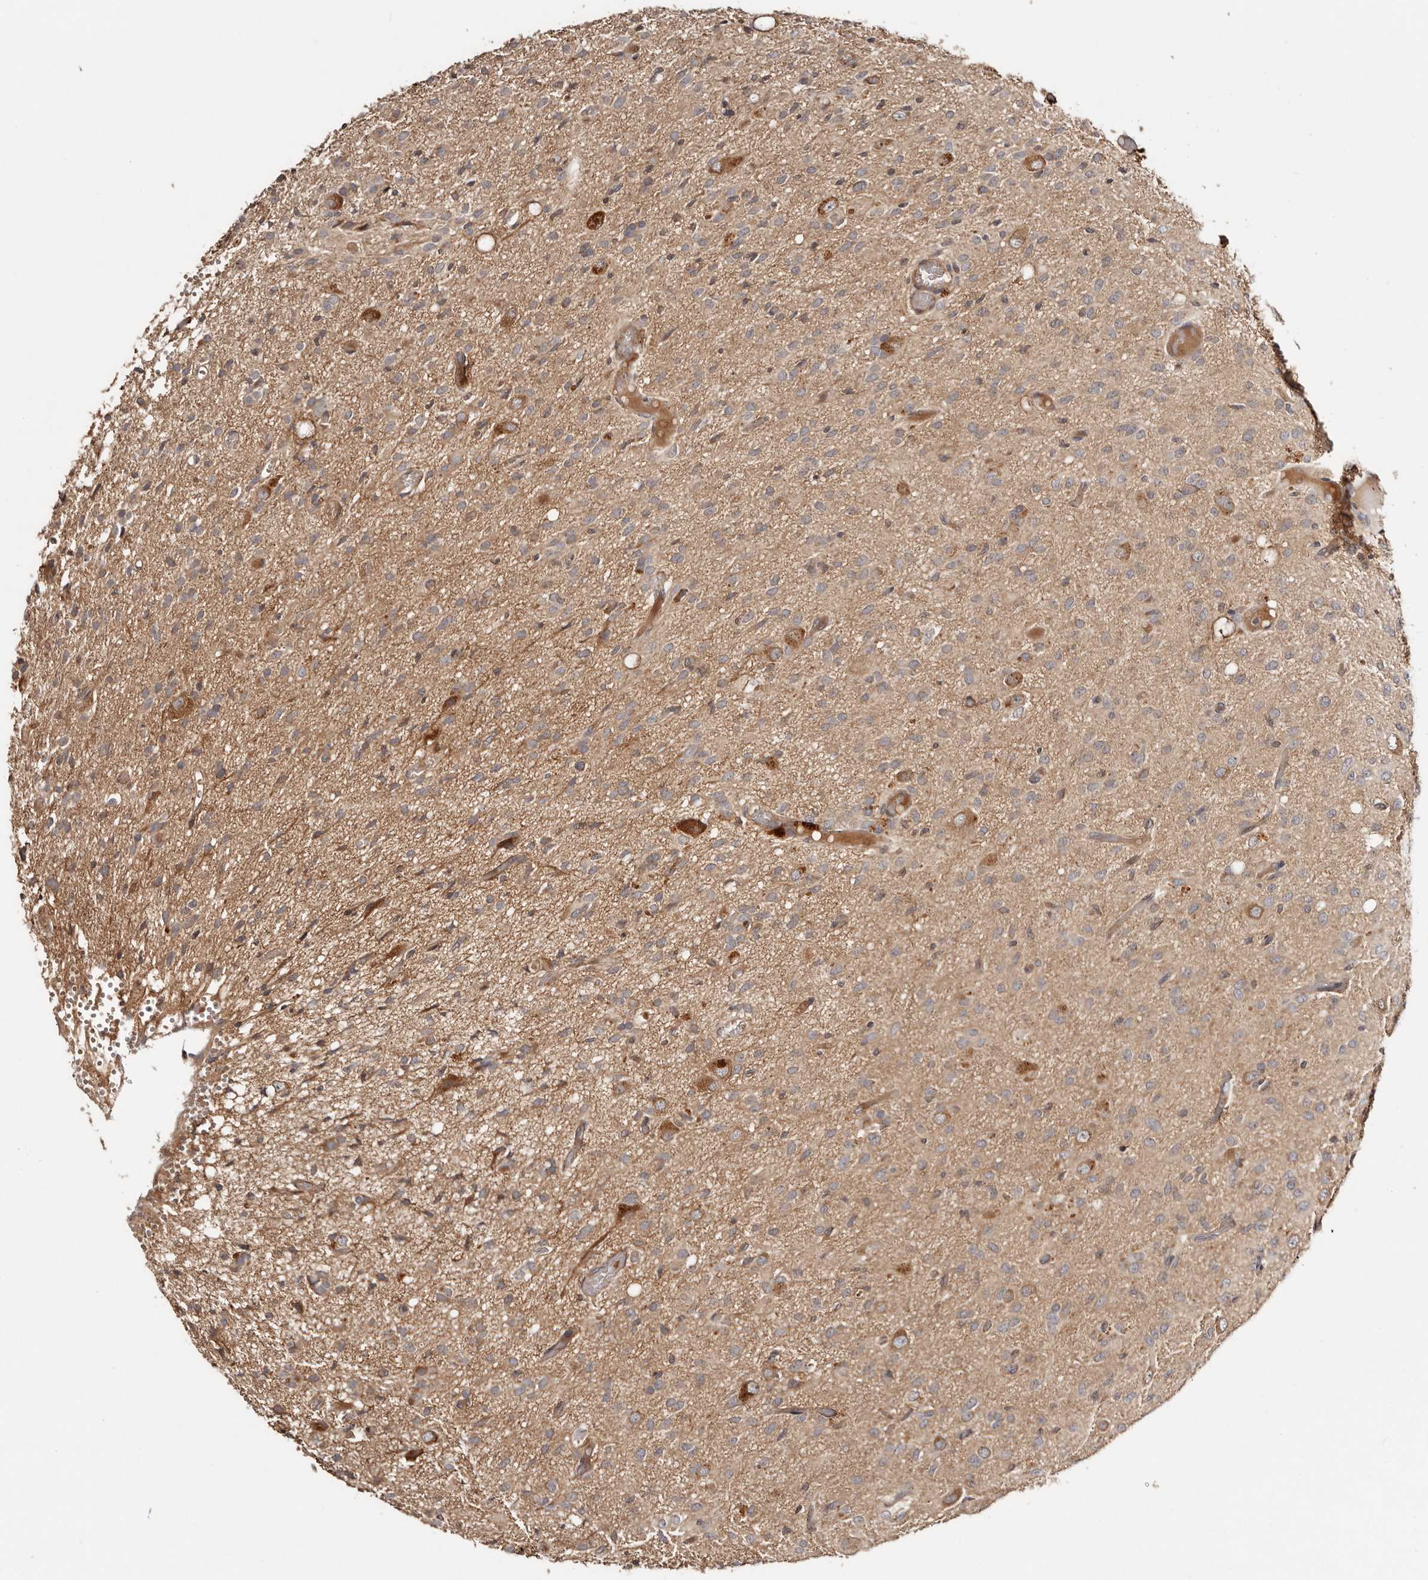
{"staining": {"intensity": "weak", "quantity": "25%-75%", "location": "cytoplasmic/membranous"}, "tissue": "glioma", "cell_type": "Tumor cells", "image_type": "cancer", "snomed": [{"axis": "morphology", "description": "Glioma, malignant, High grade"}, {"axis": "topography", "description": "Brain"}], "caption": "The photomicrograph exhibits immunohistochemical staining of glioma. There is weak cytoplasmic/membranous positivity is present in approximately 25%-75% of tumor cells. The staining was performed using DAB, with brown indicating positive protein expression. Nuclei are stained blue with hematoxylin.", "gene": "PKIB", "patient": {"sex": "female", "age": 59}}